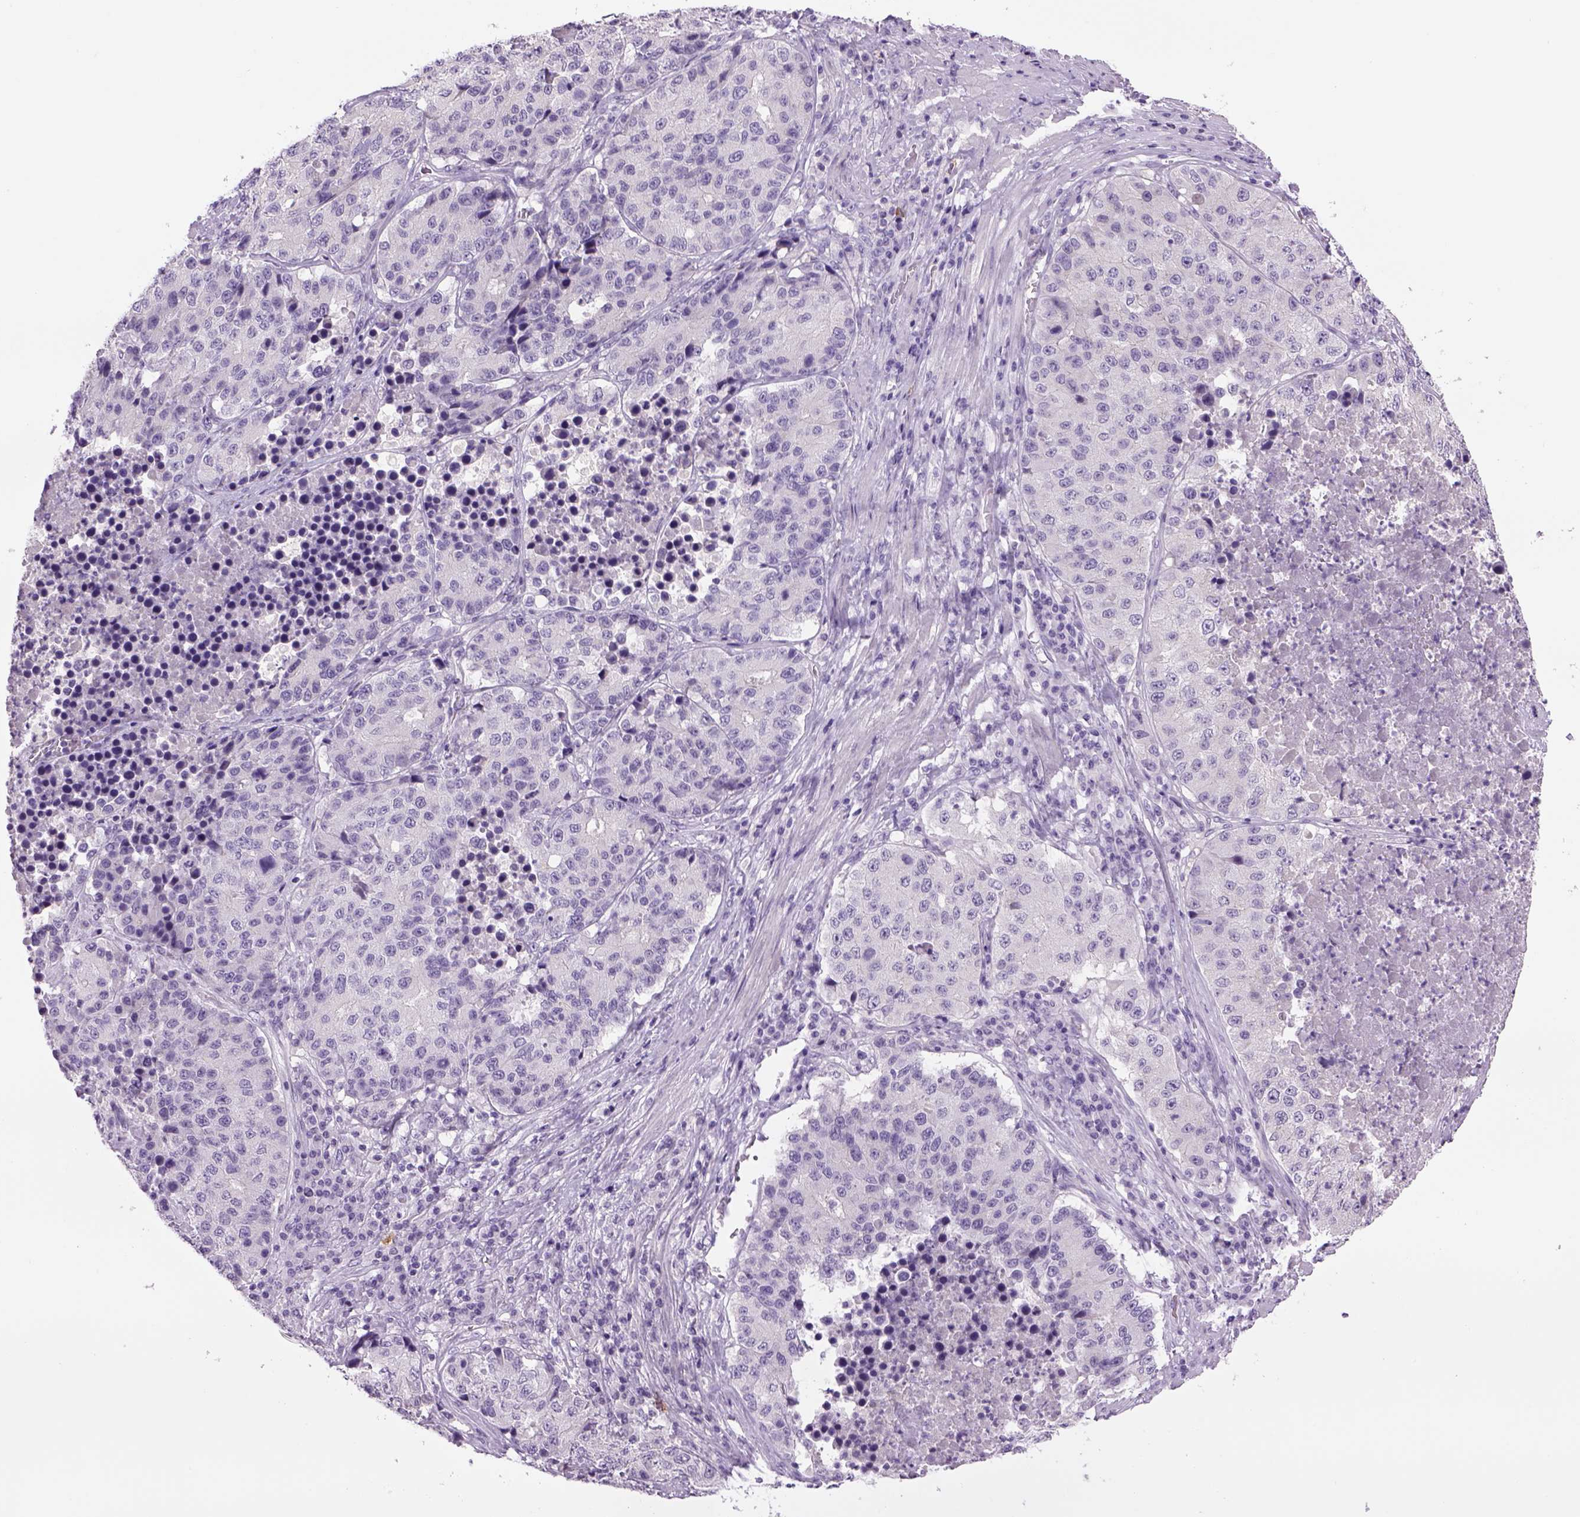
{"staining": {"intensity": "negative", "quantity": "none", "location": "none"}, "tissue": "stomach cancer", "cell_type": "Tumor cells", "image_type": "cancer", "snomed": [{"axis": "morphology", "description": "Adenocarcinoma, NOS"}, {"axis": "topography", "description": "Stomach"}], "caption": "An image of human stomach cancer is negative for staining in tumor cells.", "gene": "DBH", "patient": {"sex": "male", "age": 71}}